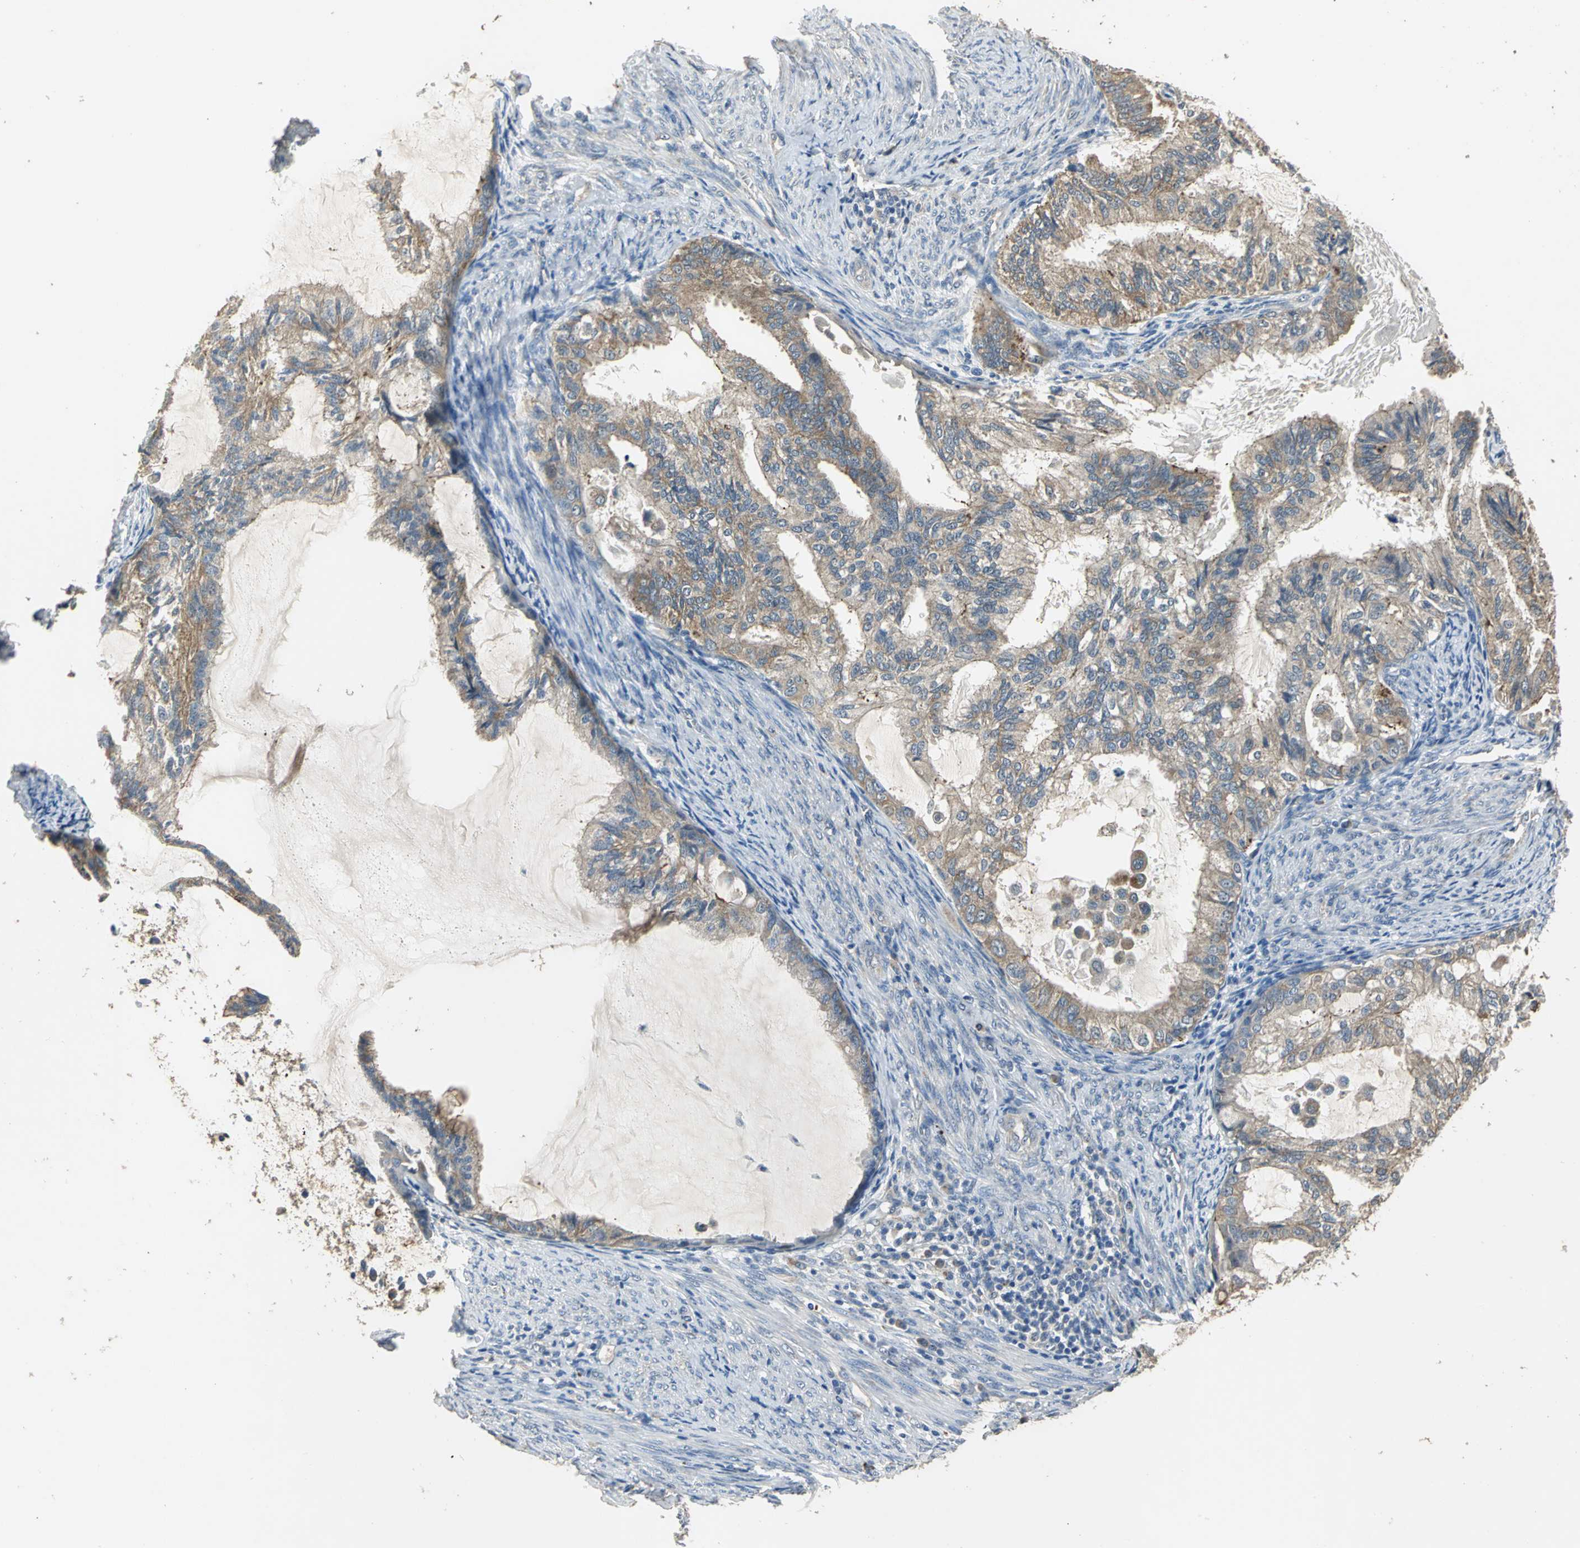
{"staining": {"intensity": "moderate", "quantity": ">75%", "location": "cytoplasmic/membranous"}, "tissue": "cervical cancer", "cell_type": "Tumor cells", "image_type": "cancer", "snomed": [{"axis": "morphology", "description": "Normal tissue, NOS"}, {"axis": "morphology", "description": "Adenocarcinoma, NOS"}, {"axis": "topography", "description": "Cervix"}, {"axis": "topography", "description": "Endometrium"}], "caption": "Immunohistochemical staining of adenocarcinoma (cervical) demonstrates moderate cytoplasmic/membranous protein expression in about >75% of tumor cells. (brown staining indicates protein expression, while blue staining denotes nuclei).", "gene": "OCLN", "patient": {"sex": "female", "age": 86}}